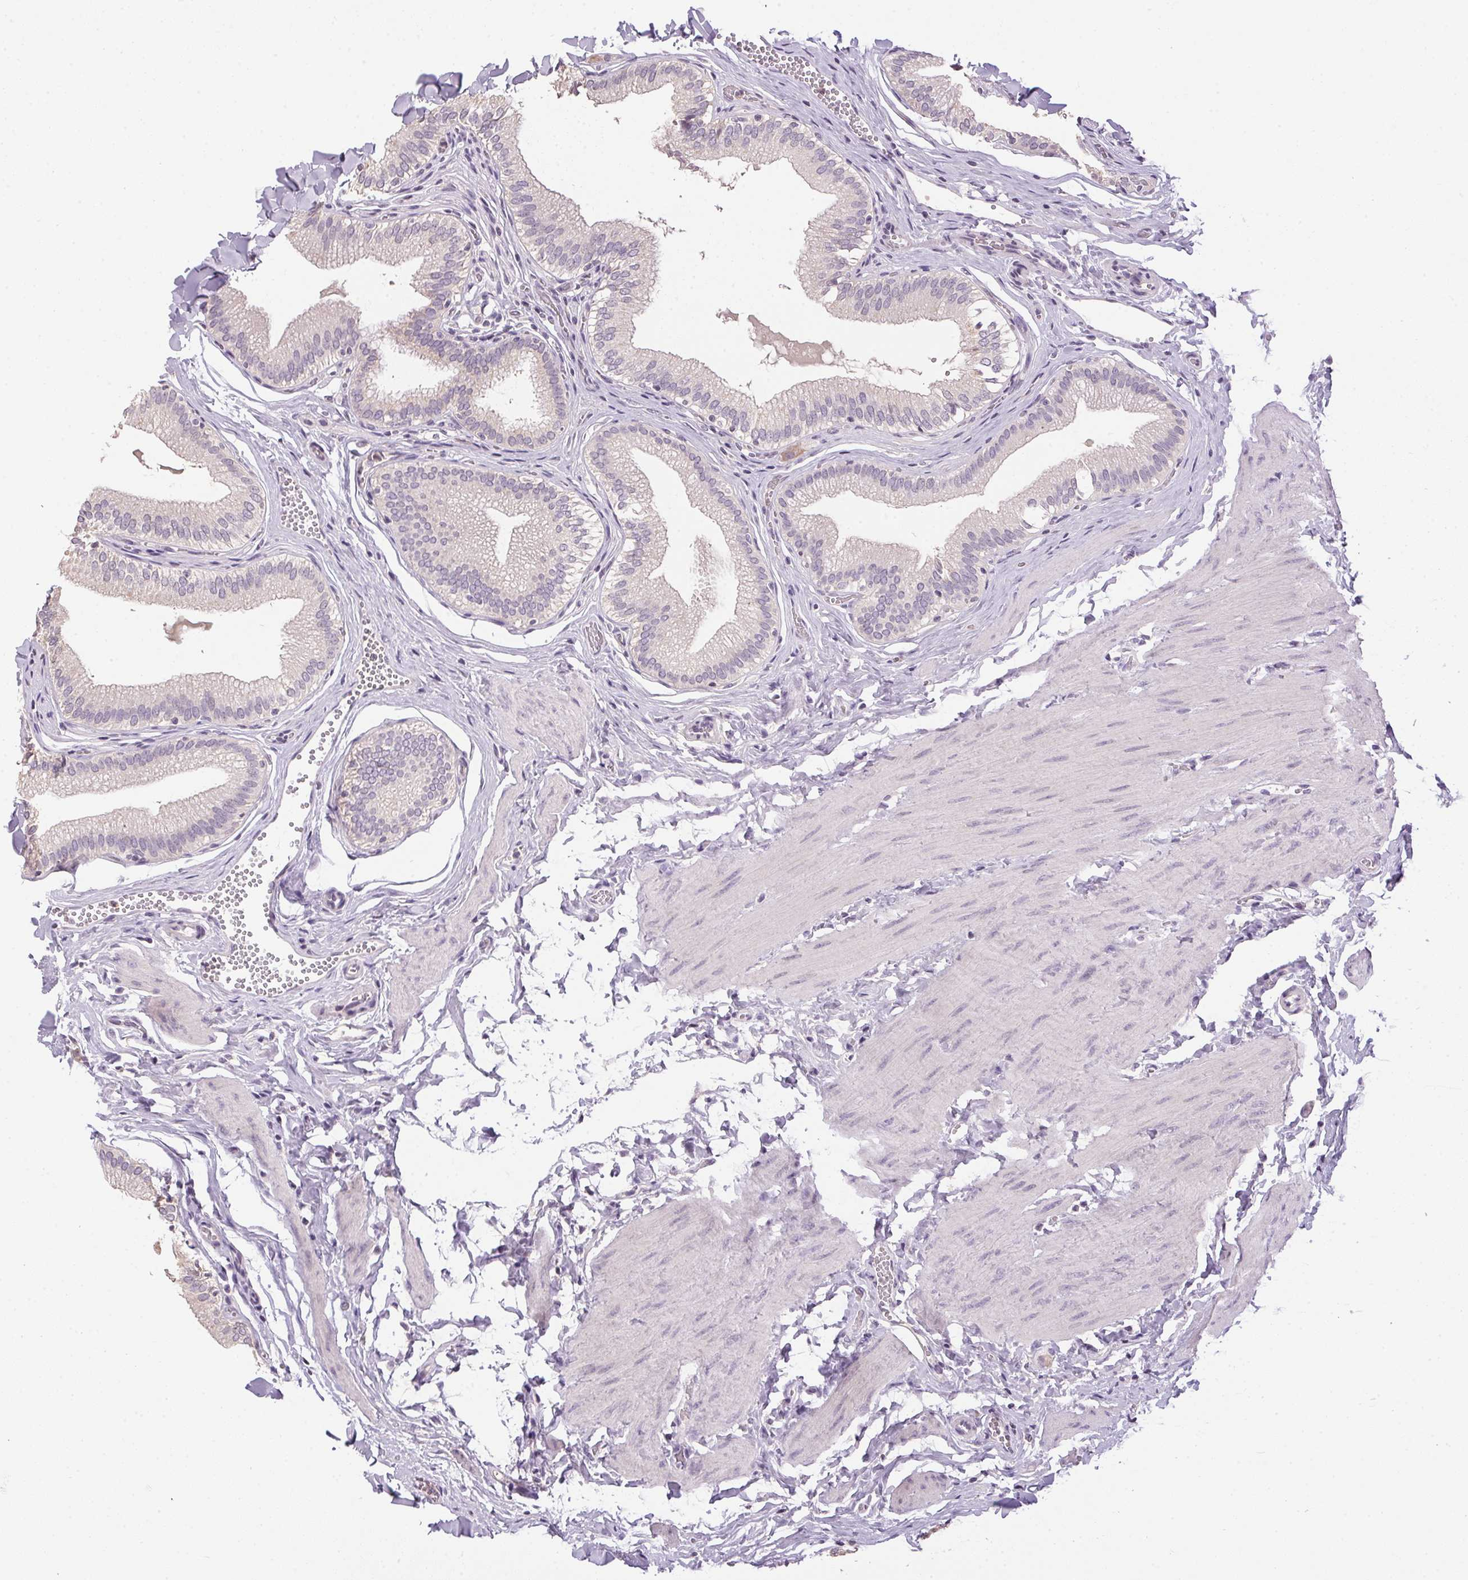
{"staining": {"intensity": "weak", "quantity": "<25%", "location": "cytoplasmic/membranous,nuclear"}, "tissue": "gallbladder", "cell_type": "Glandular cells", "image_type": "normal", "snomed": [{"axis": "morphology", "description": "Normal tissue, NOS"}, {"axis": "topography", "description": "Gallbladder"}, {"axis": "topography", "description": "Peripheral nerve tissue"}], "caption": "The photomicrograph demonstrates no significant staining in glandular cells of gallbladder. (DAB (3,3'-diaminobenzidine) IHC, high magnification).", "gene": "SPACA9", "patient": {"sex": "male", "age": 17}}